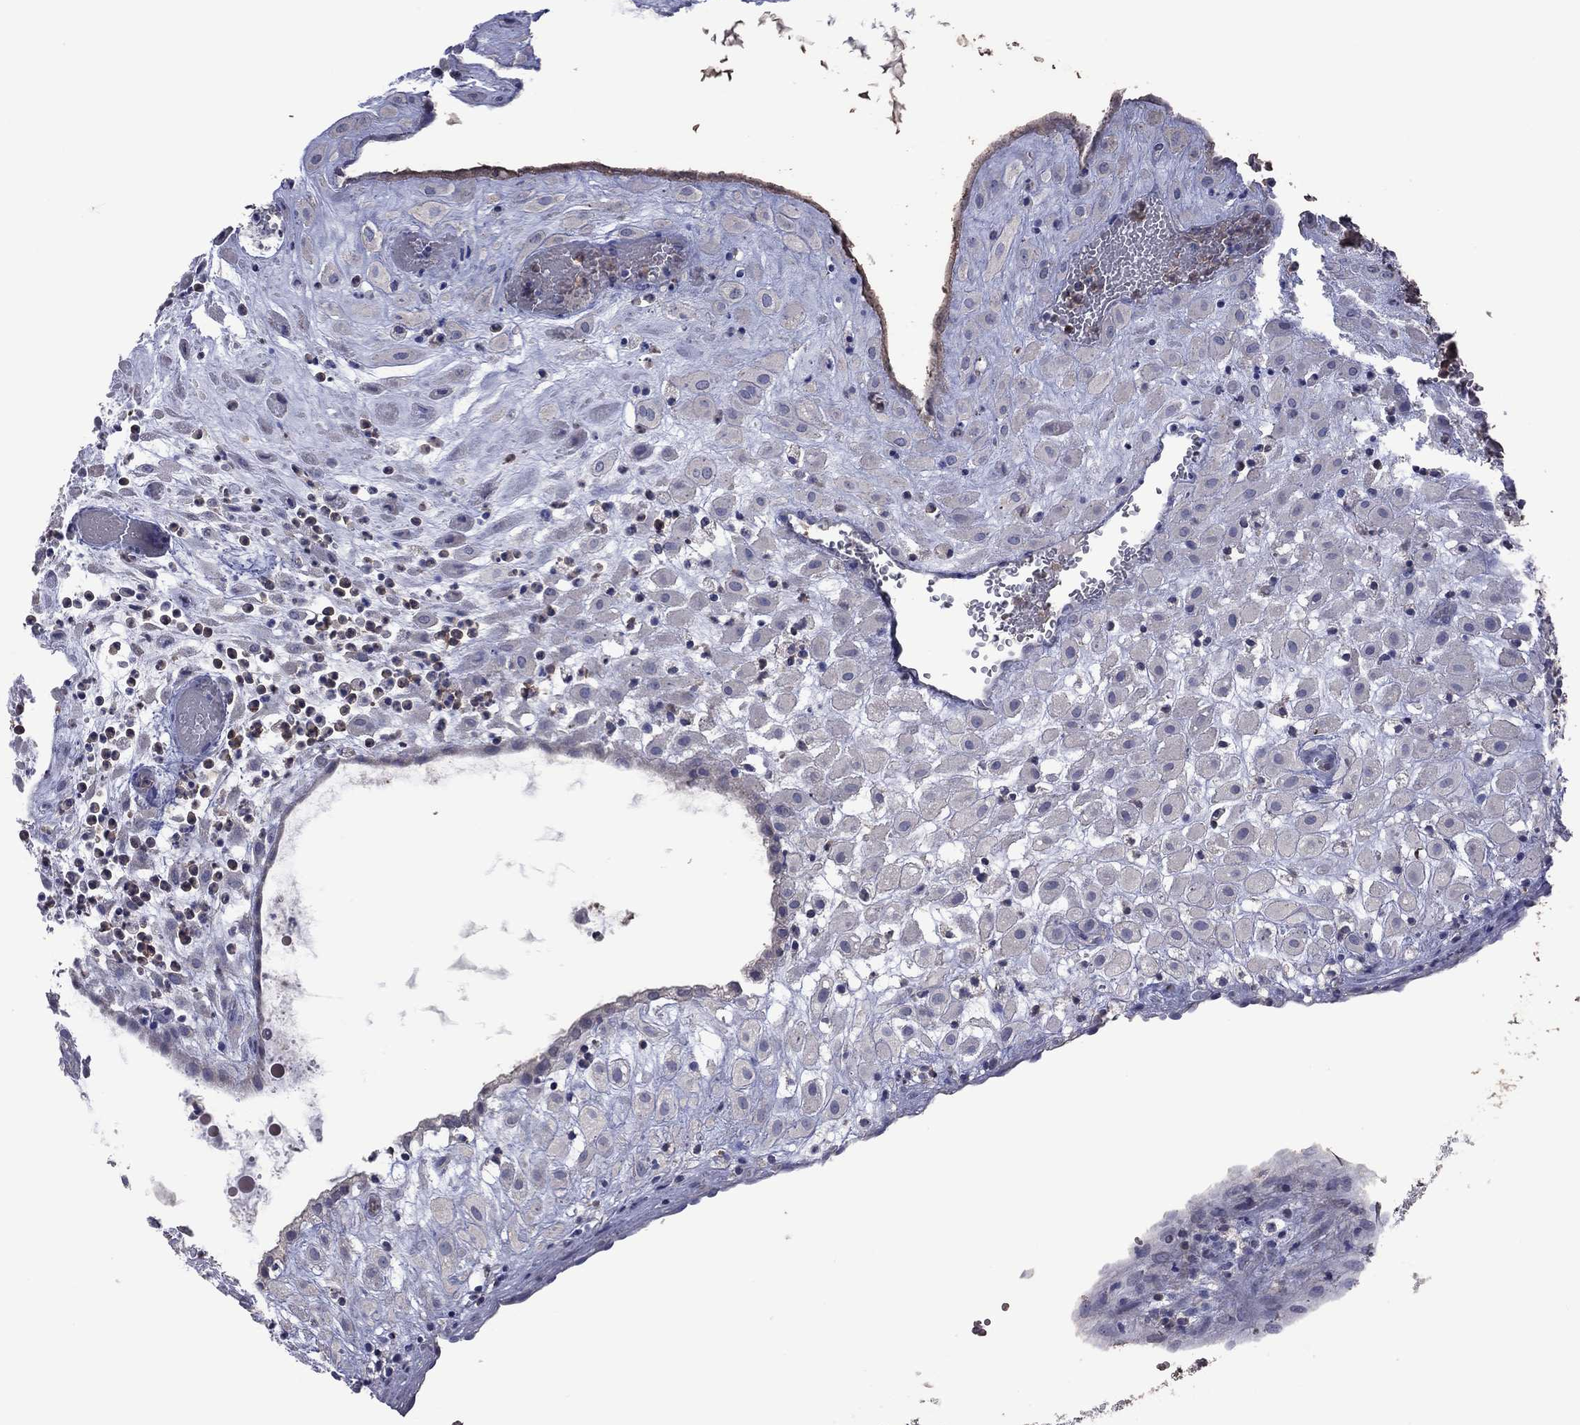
{"staining": {"intensity": "negative", "quantity": "none", "location": "none"}, "tissue": "placenta", "cell_type": "Decidual cells", "image_type": "normal", "snomed": [{"axis": "morphology", "description": "Normal tissue, NOS"}, {"axis": "topography", "description": "Placenta"}], "caption": "The histopathology image exhibits no significant expression in decidual cells of placenta.", "gene": "ENSG00000288520", "patient": {"sex": "female", "age": 24}}